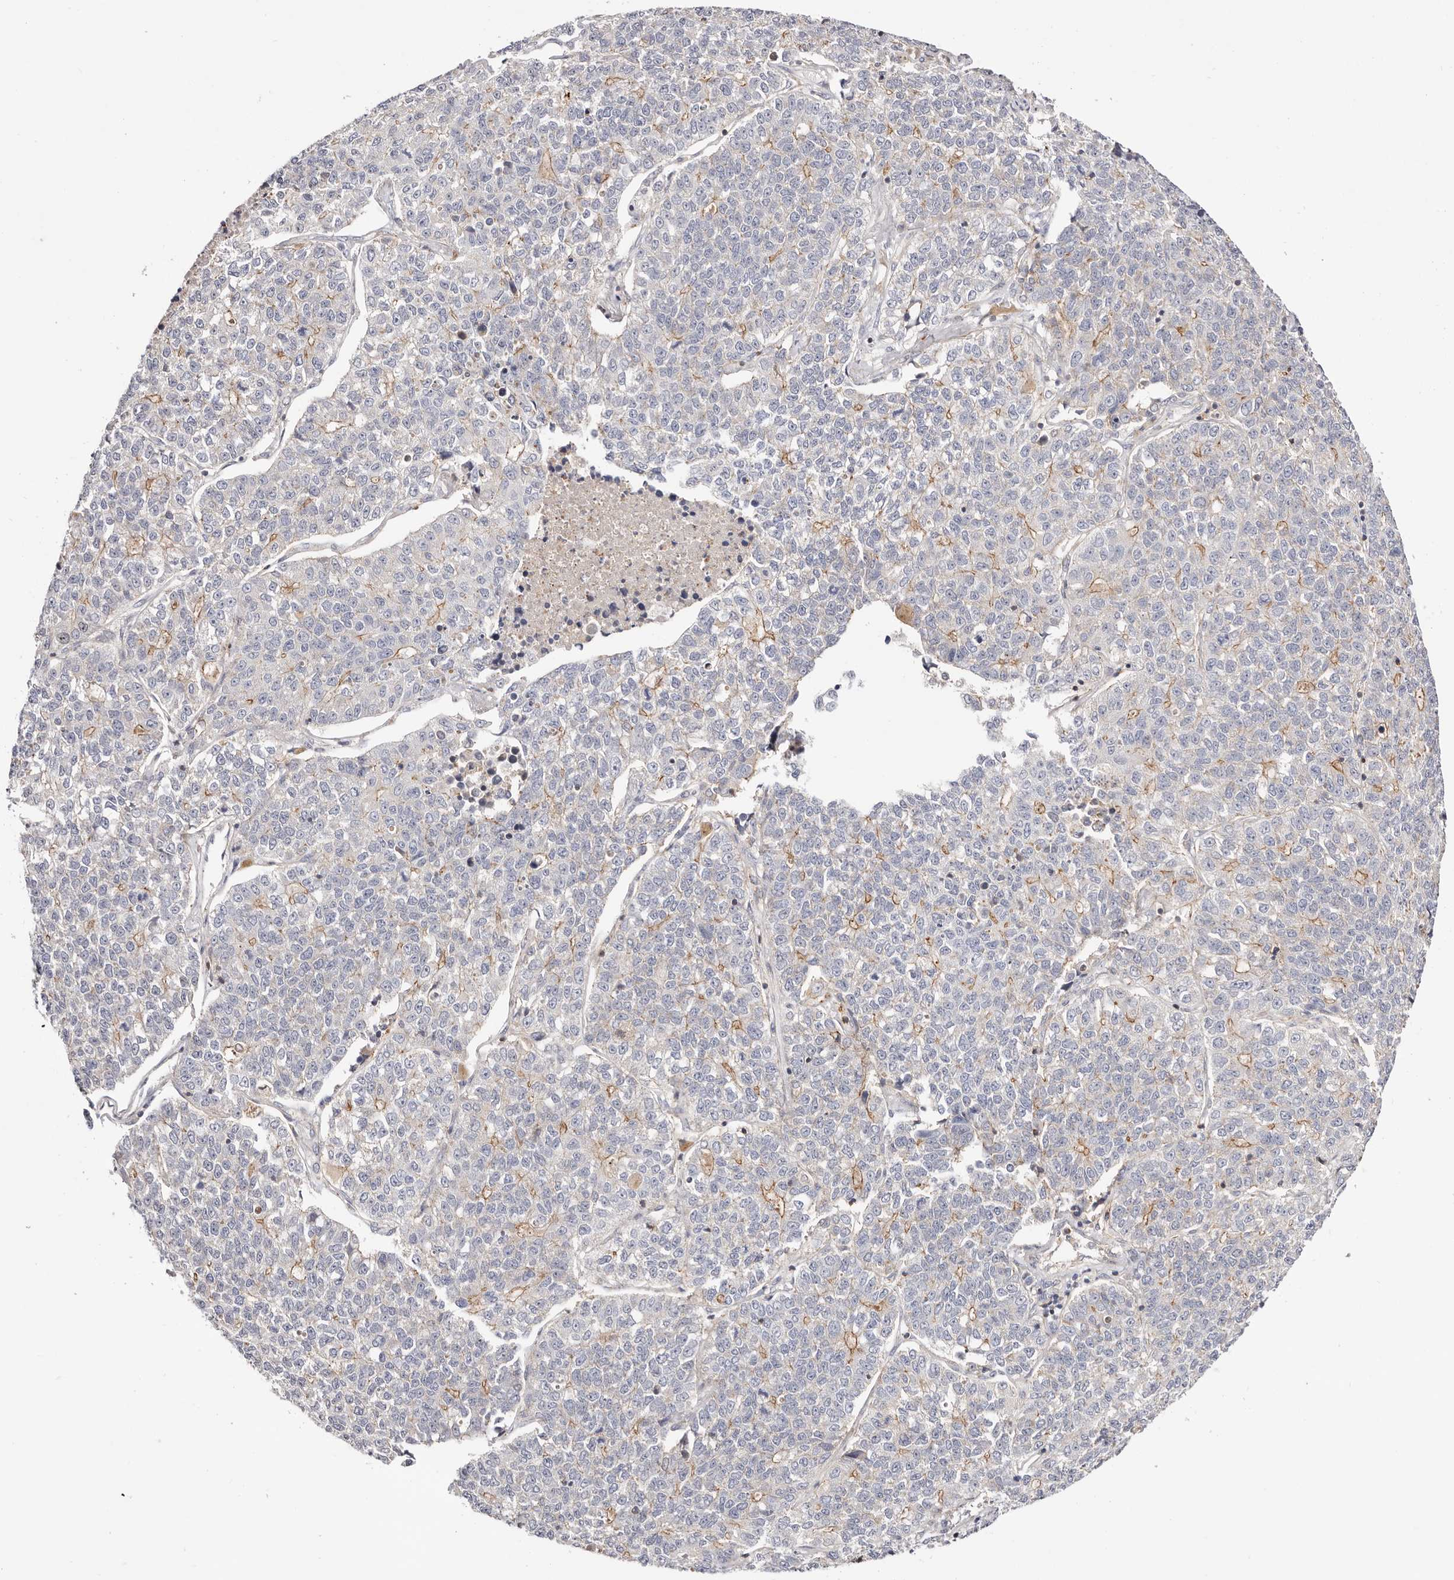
{"staining": {"intensity": "moderate", "quantity": "<25%", "location": "cytoplasmic/membranous"}, "tissue": "lung cancer", "cell_type": "Tumor cells", "image_type": "cancer", "snomed": [{"axis": "morphology", "description": "Adenocarcinoma, NOS"}, {"axis": "topography", "description": "Lung"}], "caption": "This image displays immunohistochemistry (IHC) staining of lung cancer, with low moderate cytoplasmic/membranous staining in approximately <25% of tumor cells.", "gene": "SLC35B2", "patient": {"sex": "male", "age": 49}}